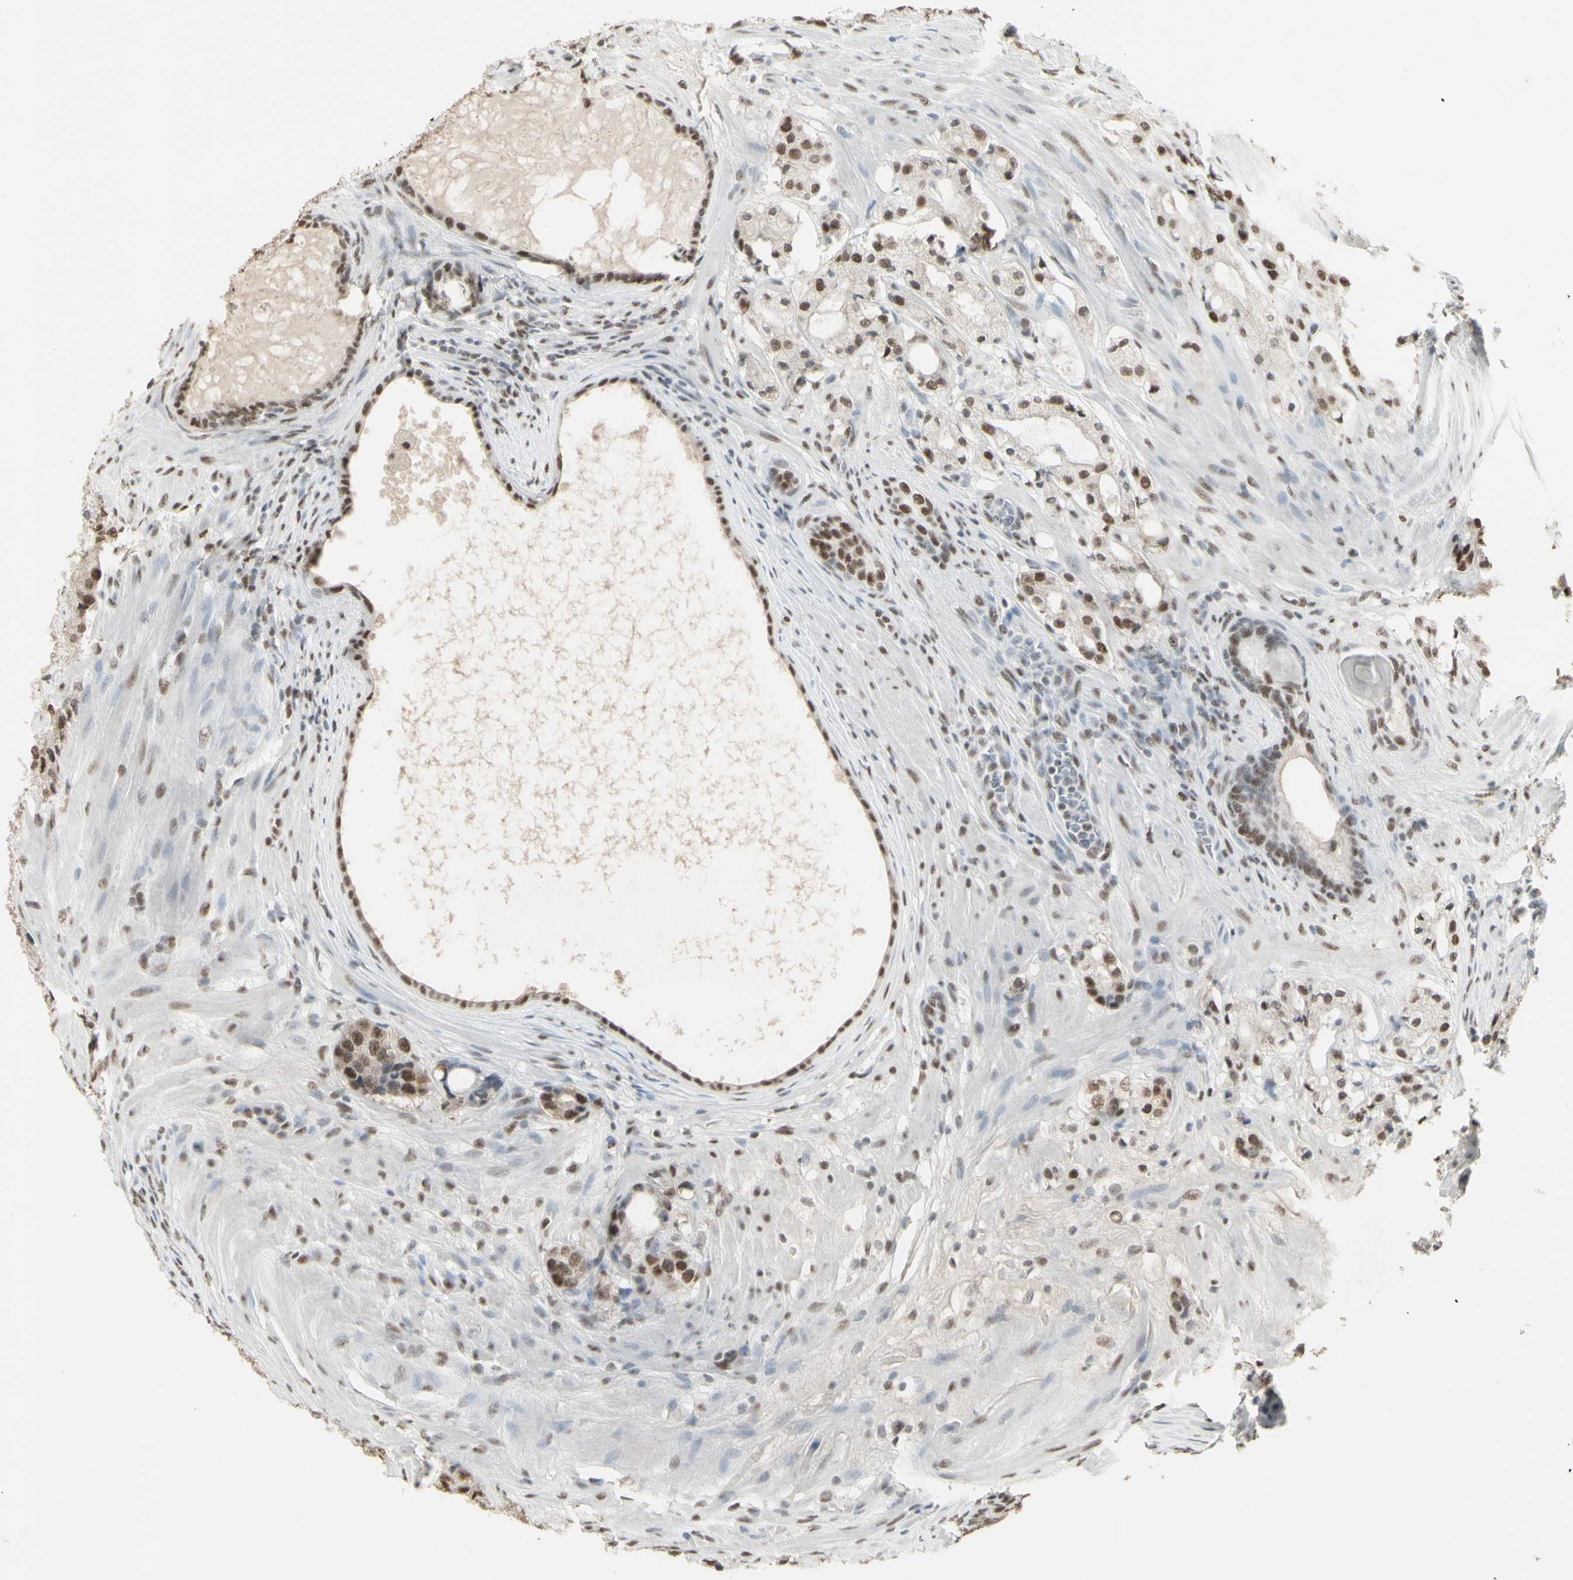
{"staining": {"intensity": "moderate", "quantity": ">75%", "location": "nuclear"}, "tissue": "prostate cancer", "cell_type": "Tumor cells", "image_type": "cancer", "snomed": [{"axis": "morphology", "description": "Adenocarcinoma, High grade"}, {"axis": "topography", "description": "Prostate"}], "caption": "There is medium levels of moderate nuclear staining in tumor cells of prostate high-grade adenocarcinoma, as demonstrated by immunohistochemical staining (brown color).", "gene": "TRIM28", "patient": {"sex": "male", "age": 65}}